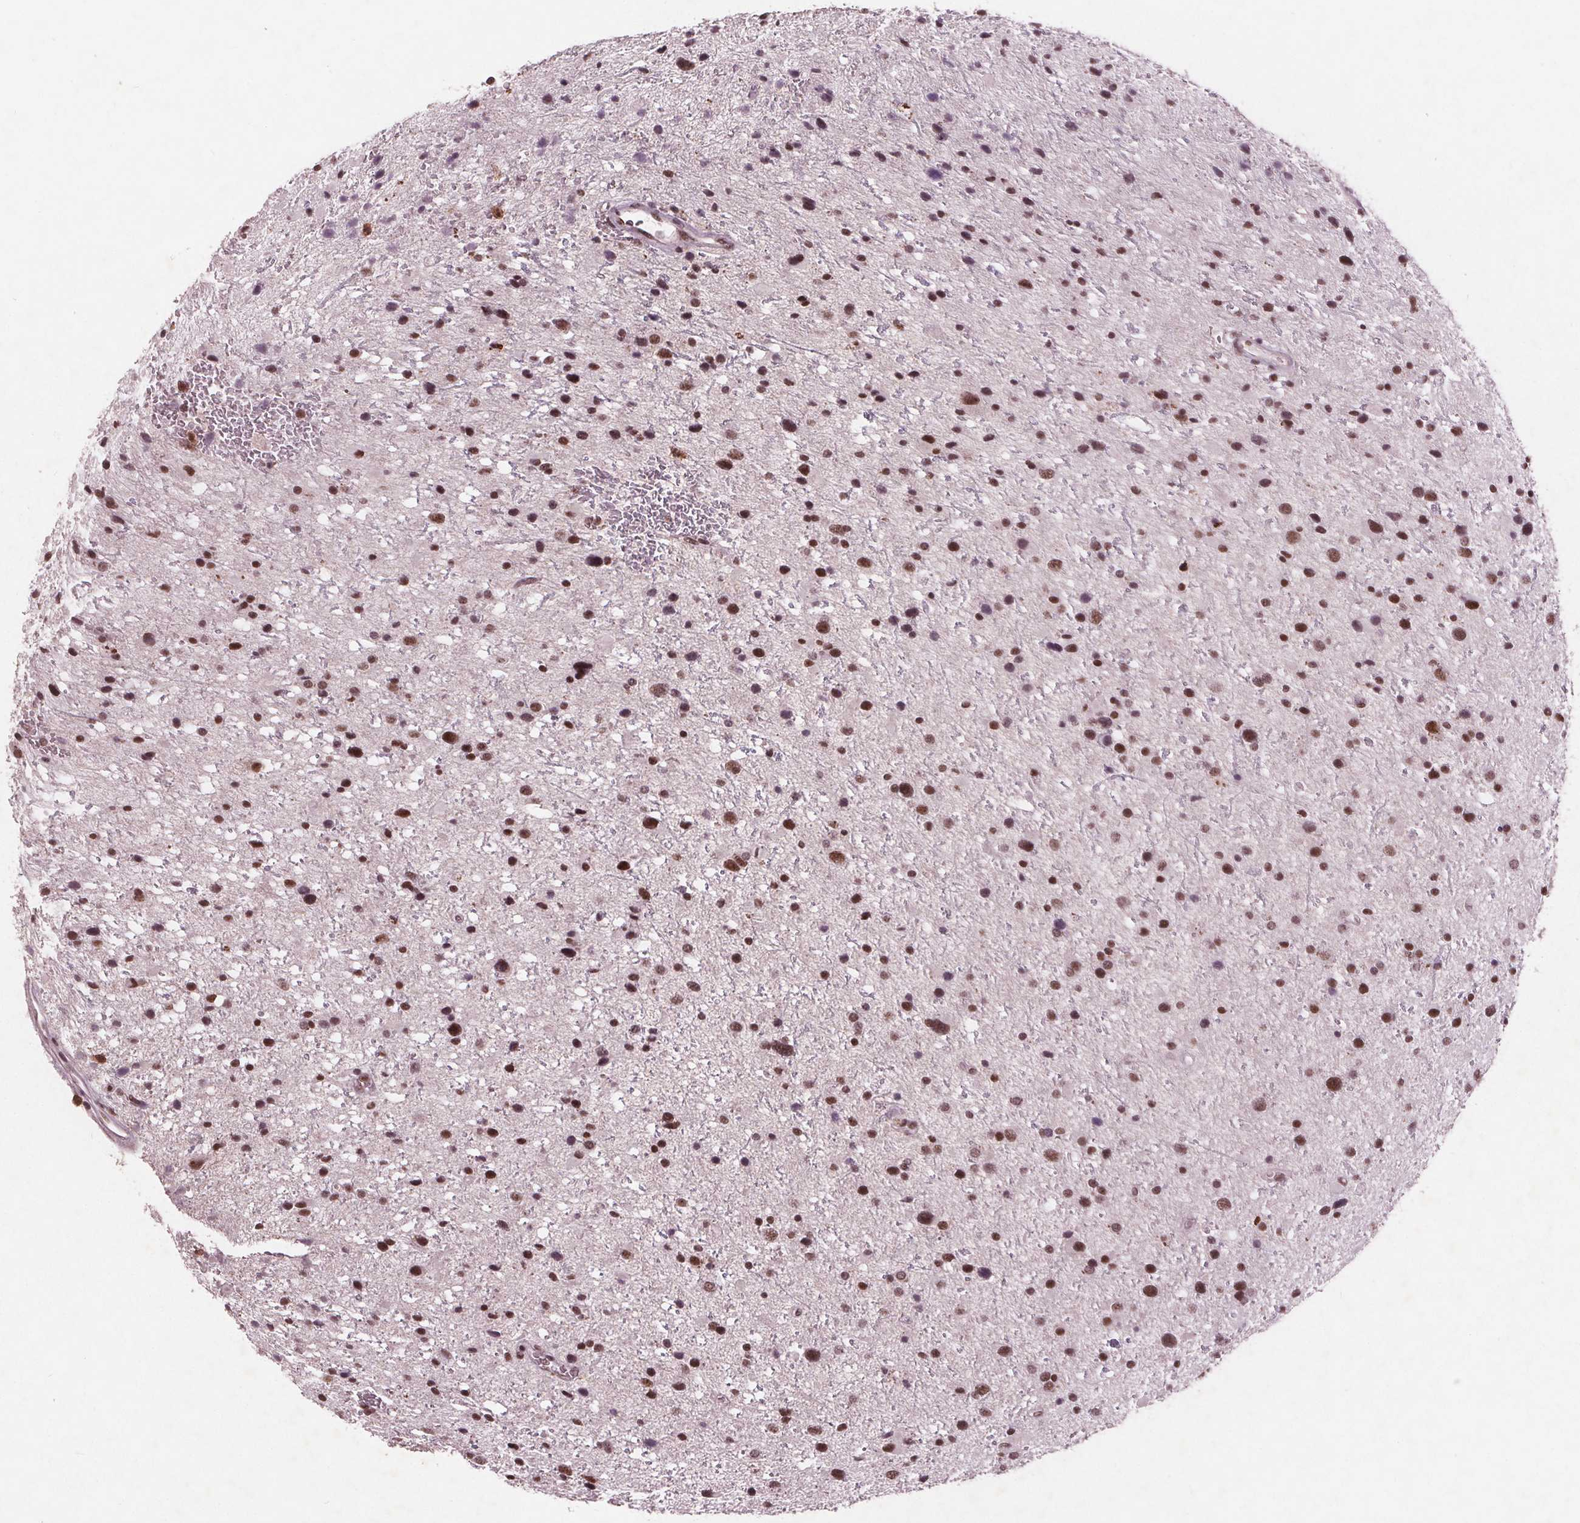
{"staining": {"intensity": "strong", "quantity": ">75%", "location": "nuclear"}, "tissue": "glioma", "cell_type": "Tumor cells", "image_type": "cancer", "snomed": [{"axis": "morphology", "description": "Glioma, malignant, Low grade"}, {"axis": "topography", "description": "Brain"}], "caption": "Immunohistochemistry (IHC) photomicrograph of human glioma stained for a protein (brown), which exhibits high levels of strong nuclear expression in approximately >75% of tumor cells.", "gene": "RPS6KA2", "patient": {"sex": "female", "age": 32}}